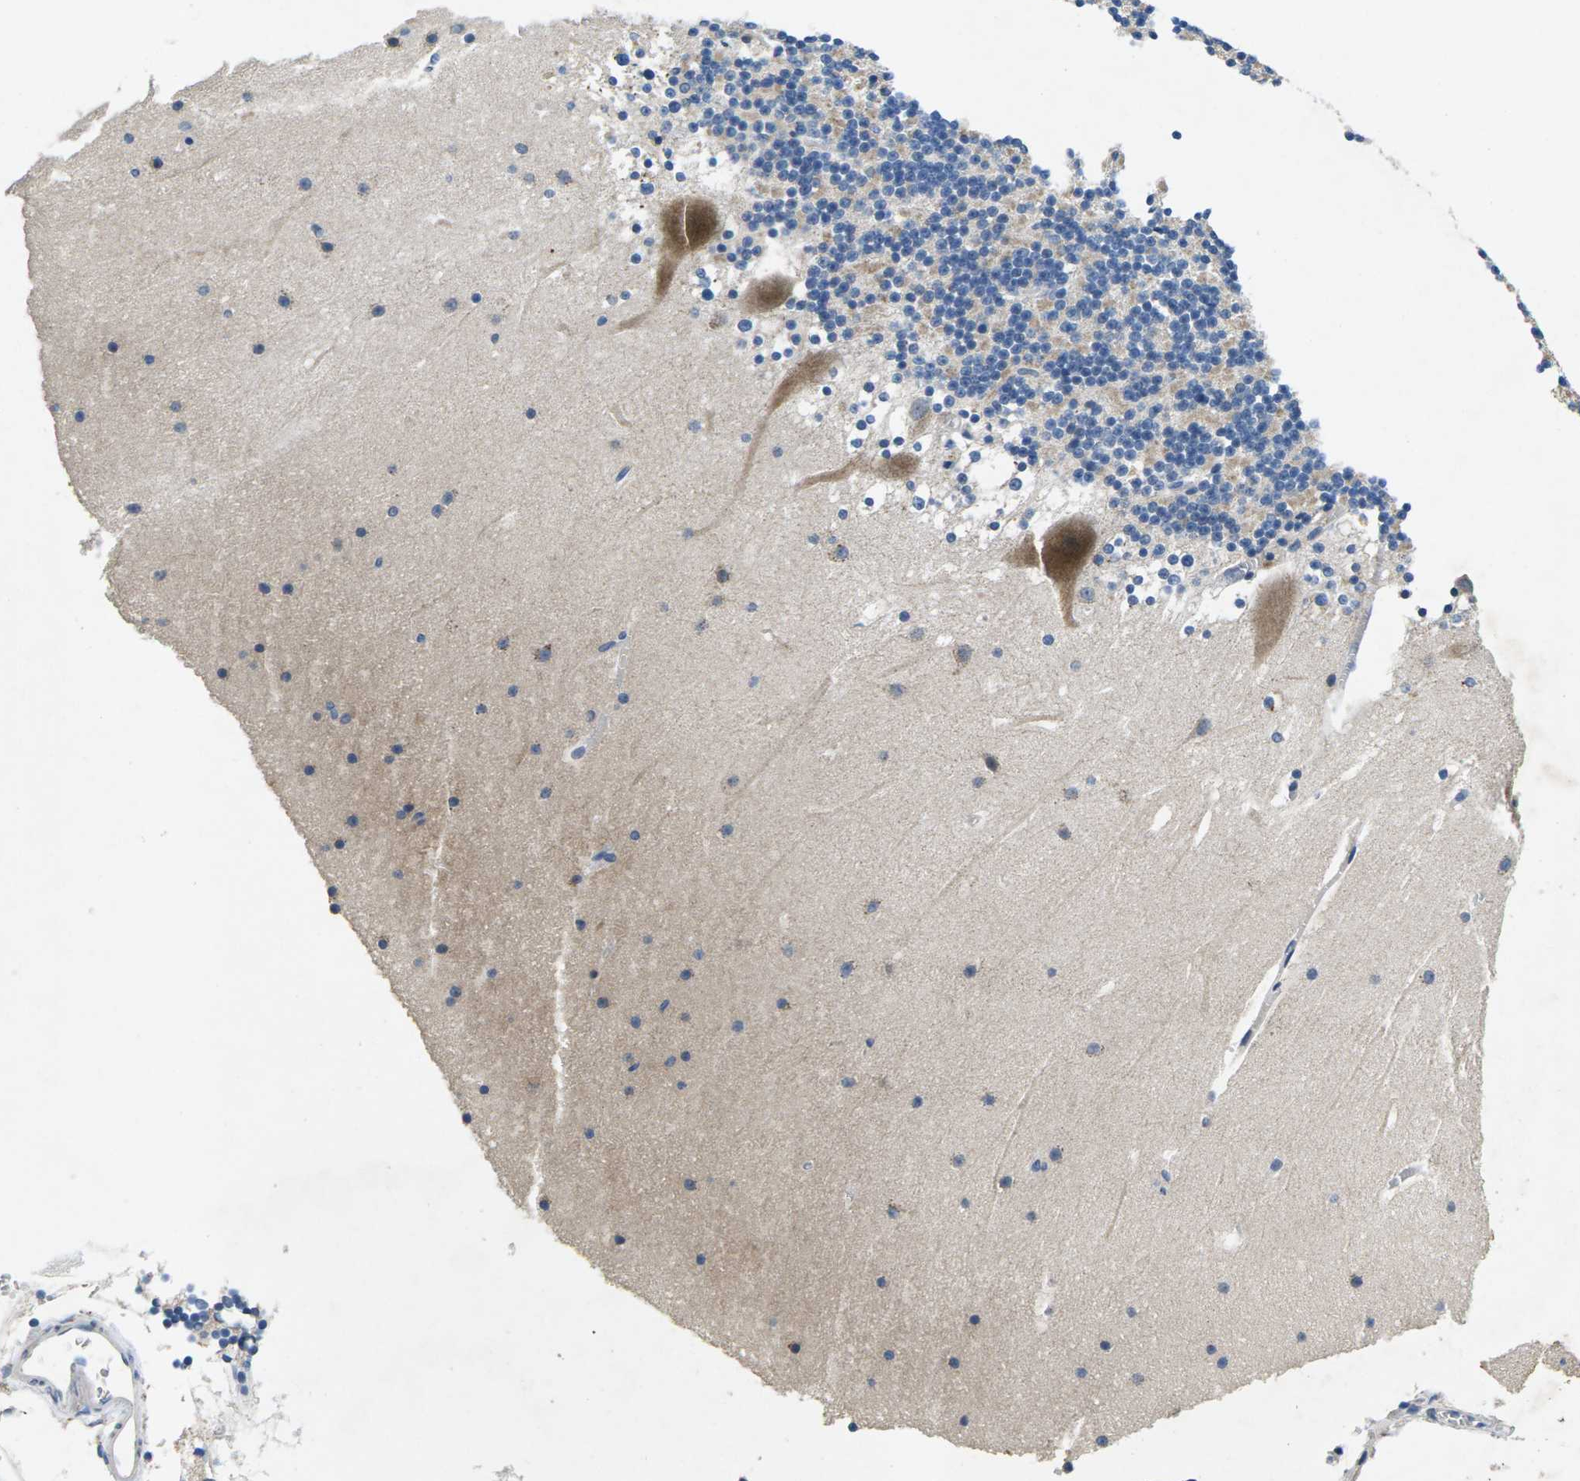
{"staining": {"intensity": "moderate", "quantity": "<25%", "location": "cytoplasmic/membranous"}, "tissue": "cerebellum", "cell_type": "Cells in granular layer", "image_type": "normal", "snomed": [{"axis": "morphology", "description": "Normal tissue, NOS"}, {"axis": "topography", "description": "Cerebellum"}], "caption": "High-power microscopy captured an immunohistochemistry (IHC) photomicrograph of normal cerebellum, revealing moderate cytoplasmic/membranous expression in about <25% of cells in granular layer. (Stains: DAB in brown, nuclei in blue, Microscopy: brightfield microscopy at high magnification).", "gene": "ERGIC3", "patient": {"sex": "male", "age": 45}}